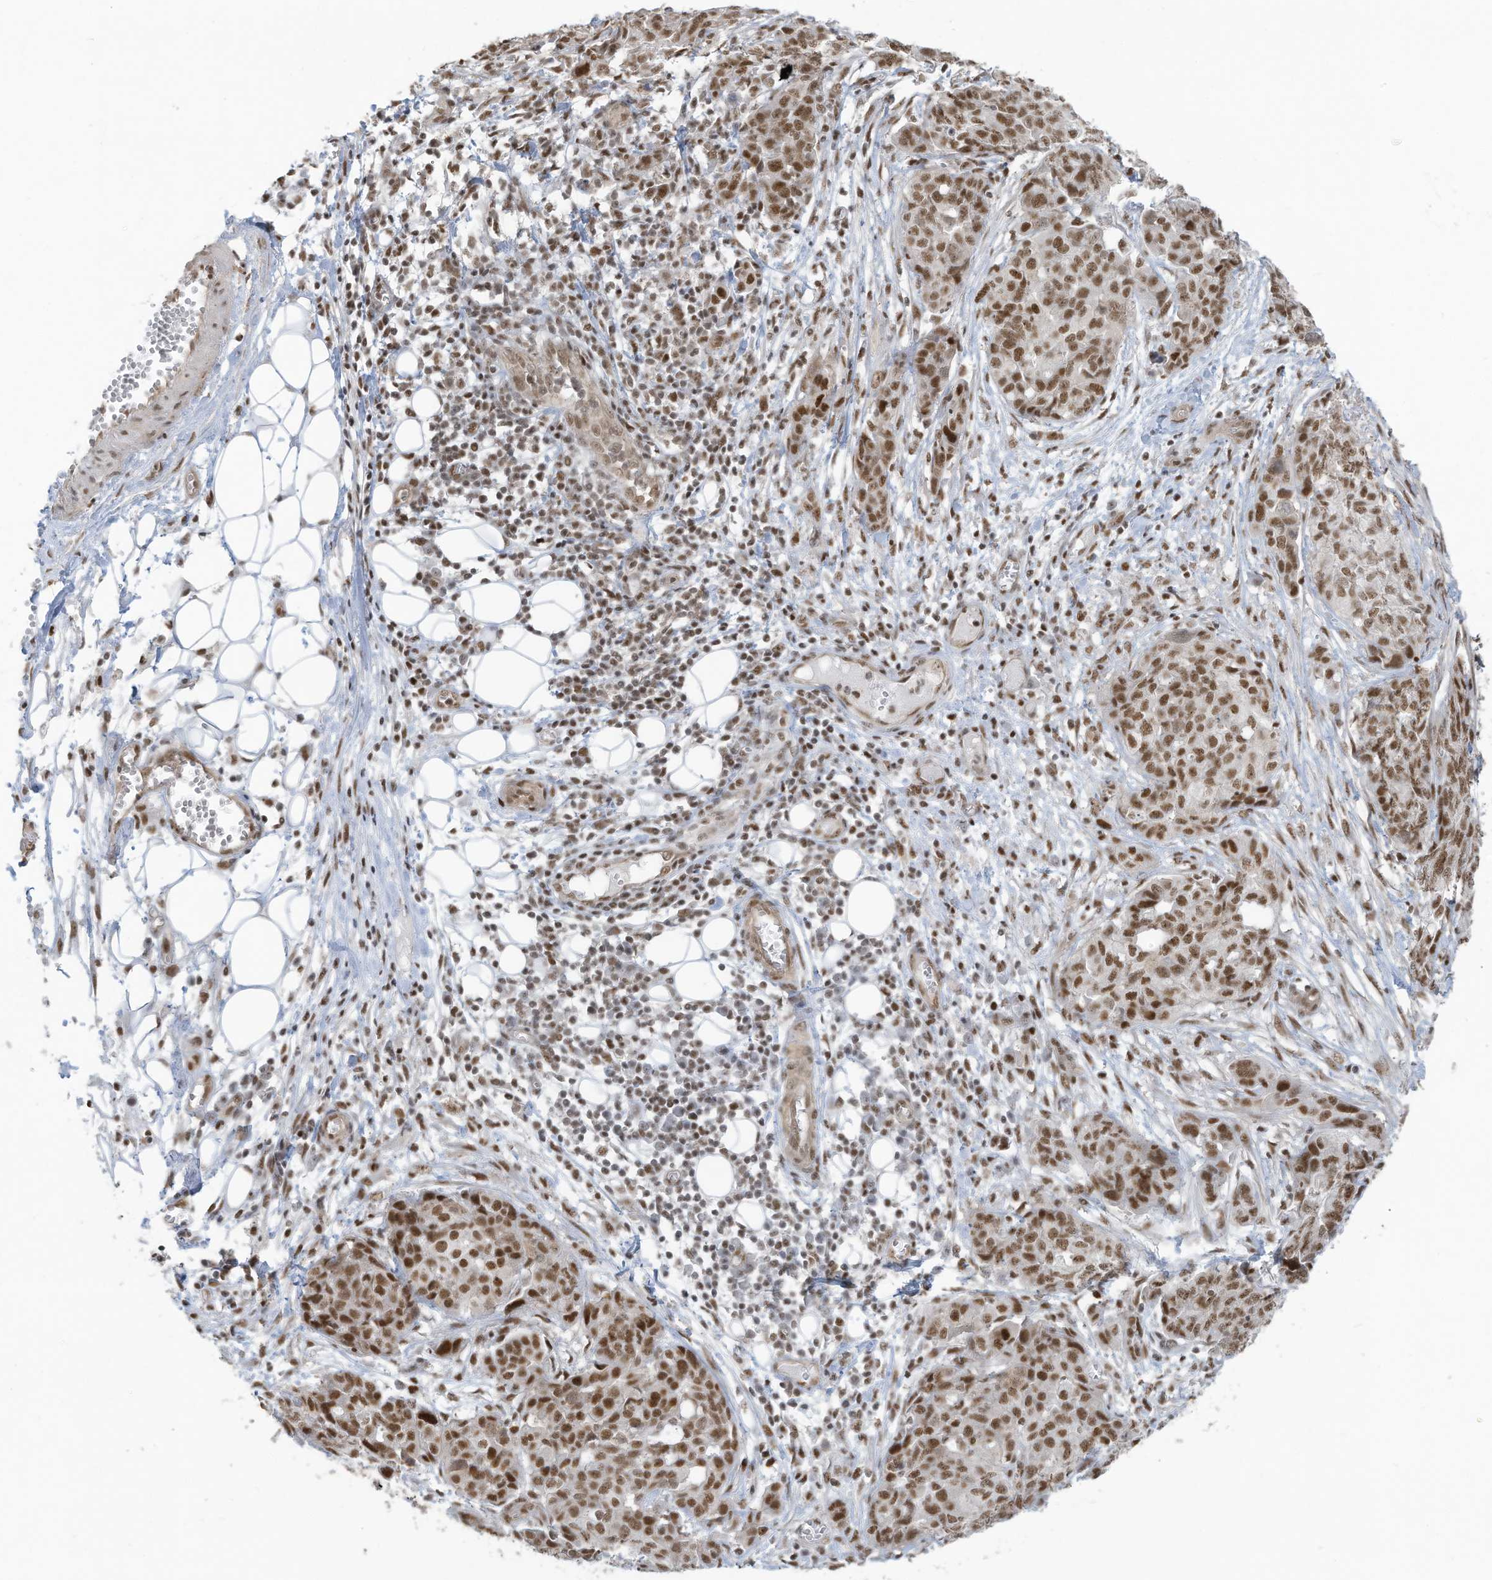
{"staining": {"intensity": "strong", "quantity": ">75%", "location": "nuclear"}, "tissue": "ovarian cancer", "cell_type": "Tumor cells", "image_type": "cancer", "snomed": [{"axis": "morphology", "description": "Cystadenocarcinoma, serous, NOS"}, {"axis": "topography", "description": "Soft tissue"}, {"axis": "topography", "description": "Ovary"}], "caption": "This is an image of immunohistochemistry staining of ovarian cancer, which shows strong positivity in the nuclear of tumor cells.", "gene": "DBR1", "patient": {"sex": "female", "age": 57}}